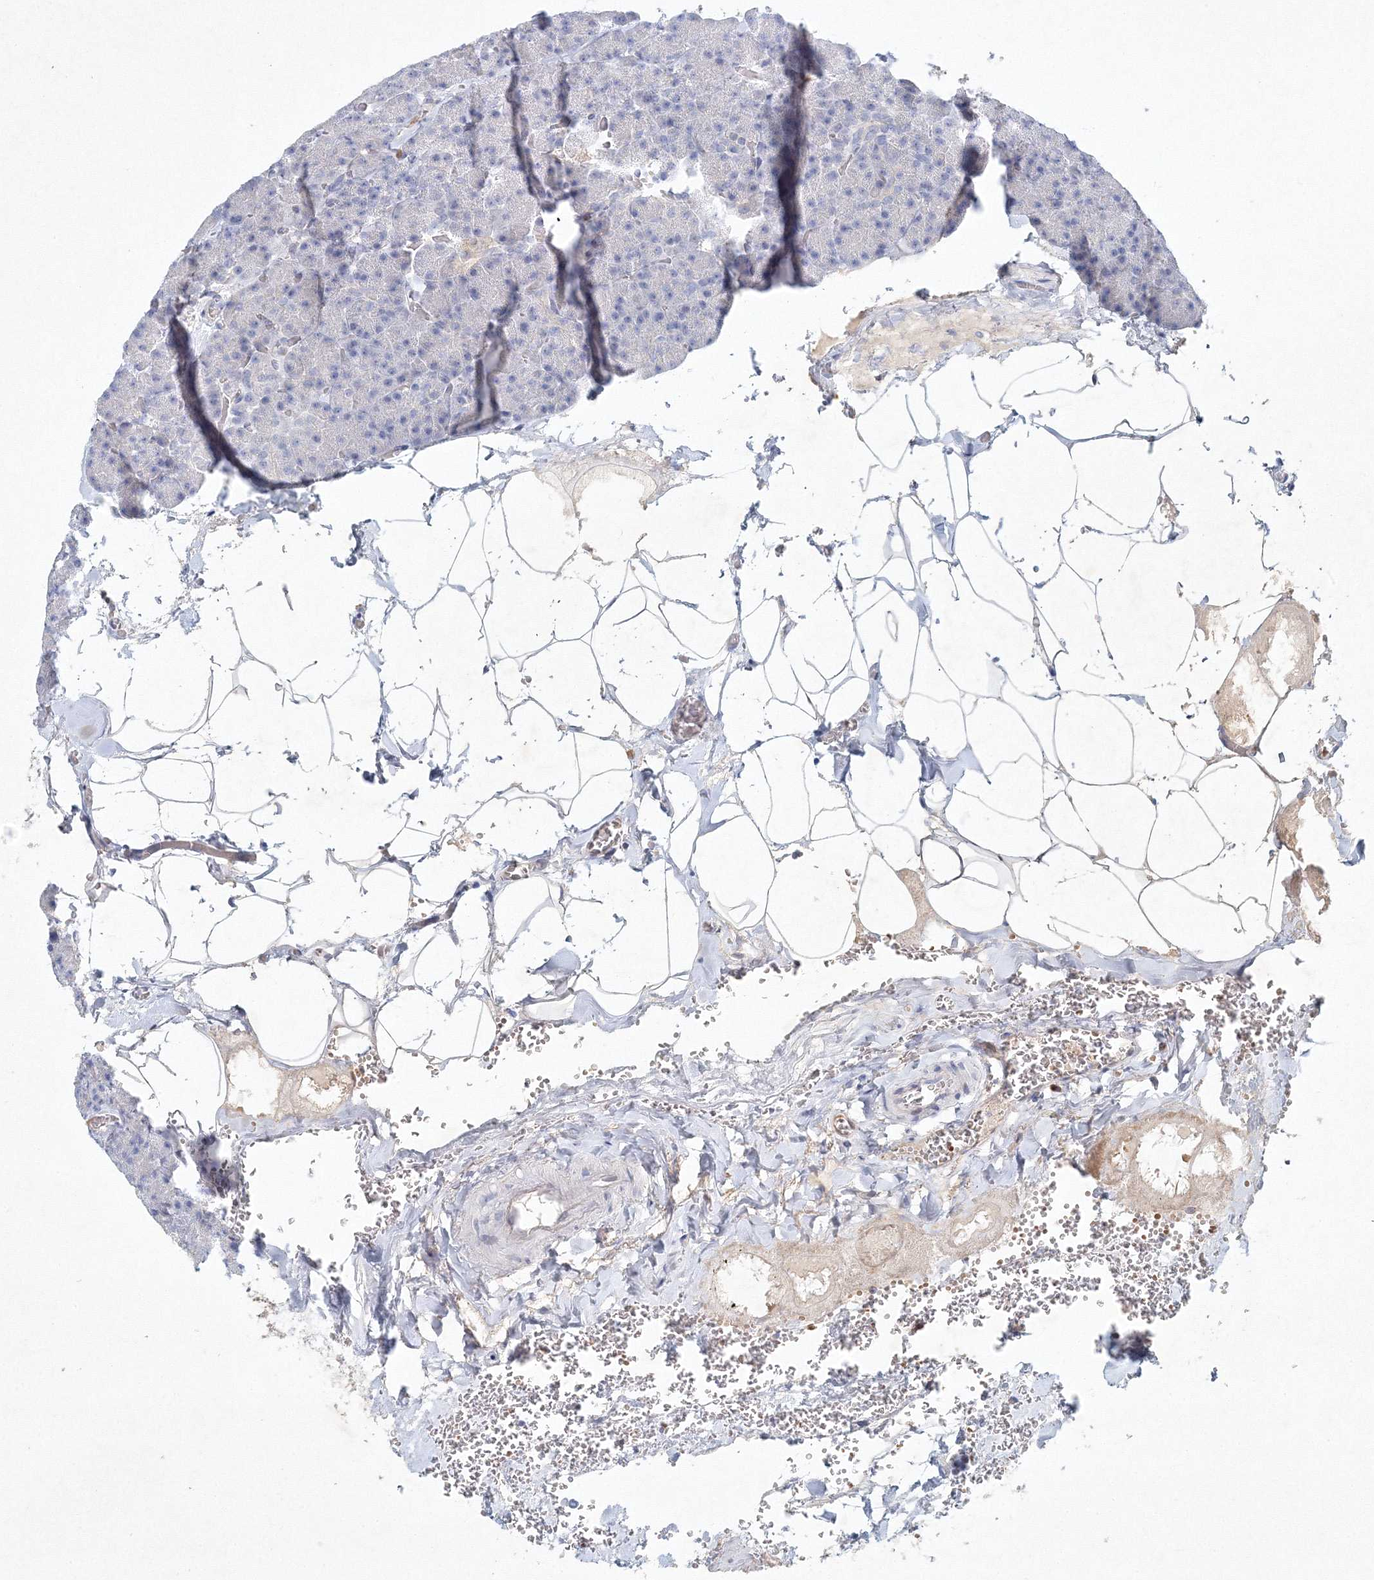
{"staining": {"intensity": "negative", "quantity": "none", "location": "none"}, "tissue": "pancreas", "cell_type": "Exocrine glandular cells", "image_type": "normal", "snomed": [{"axis": "morphology", "description": "Normal tissue, NOS"}, {"axis": "morphology", "description": "Carcinoid, malignant, NOS"}, {"axis": "topography", "description": "Pancreas"}], "caption": "Pancreas was stained to show a protein in brown. There is no significant positivity in exocrine glandular cells. (DAB IHC, high magnification).", "gene": "SH3BP5", "patient": {"sex": "female", "age": 35}}